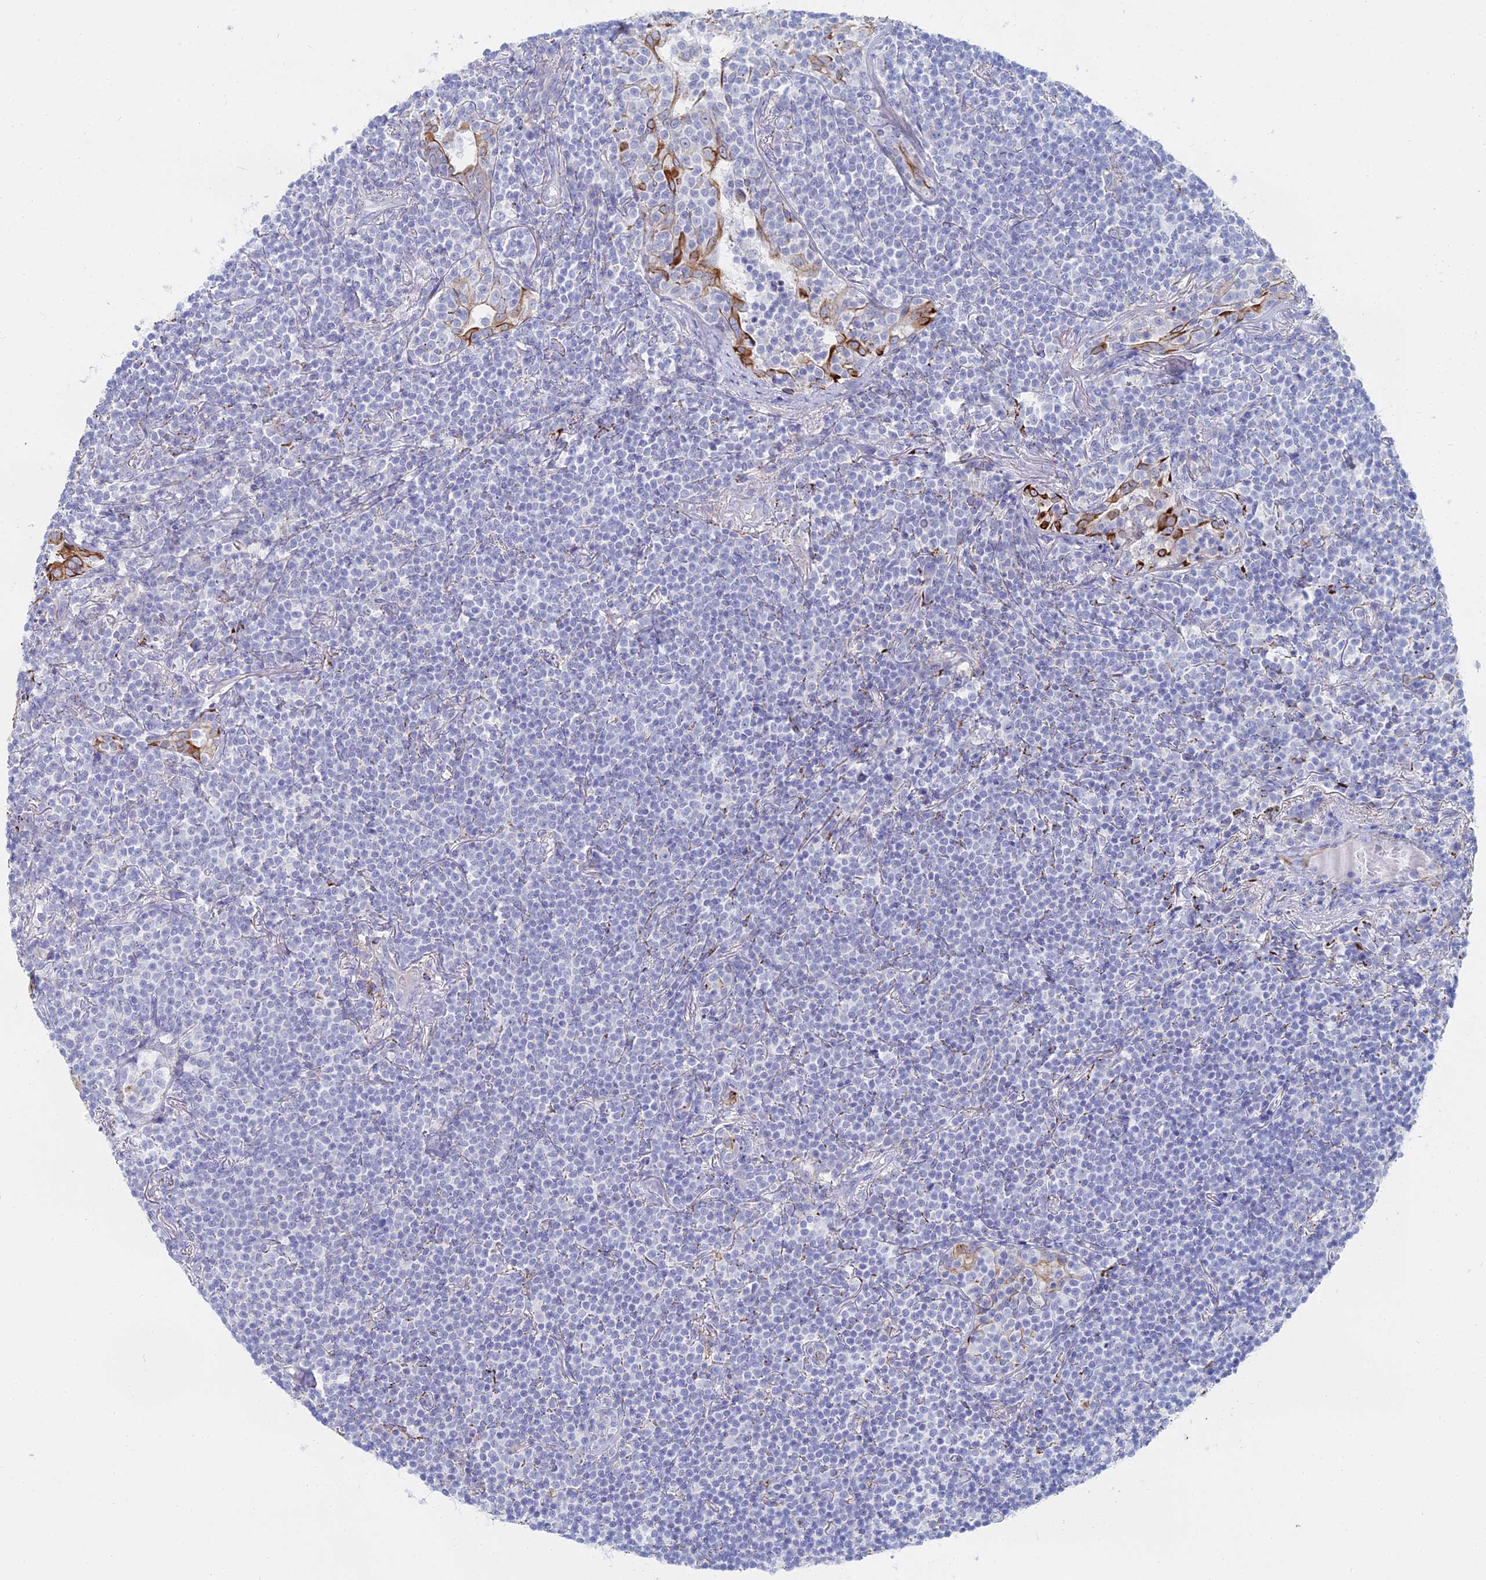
{"staining": {"intensity": "negative", "quantity": "none", "location": "none"}, "tissue": "lymphoma", "cell_type": "Tumor cells", "image_type": "cancer", "snomed": [{"axis": "morphology", "description": "Malignant lymphoma, non-Hodgkin's type, Low grade"}, {"axis": "topography", "description": "Lung"}], "caption": "The immunohistochemistry (IHC) photomicrograph has no significant expression in tumor cells of lymphoma tissue.", "gene": "DHX34", "patient": {"sex": "female", "age": 71}}